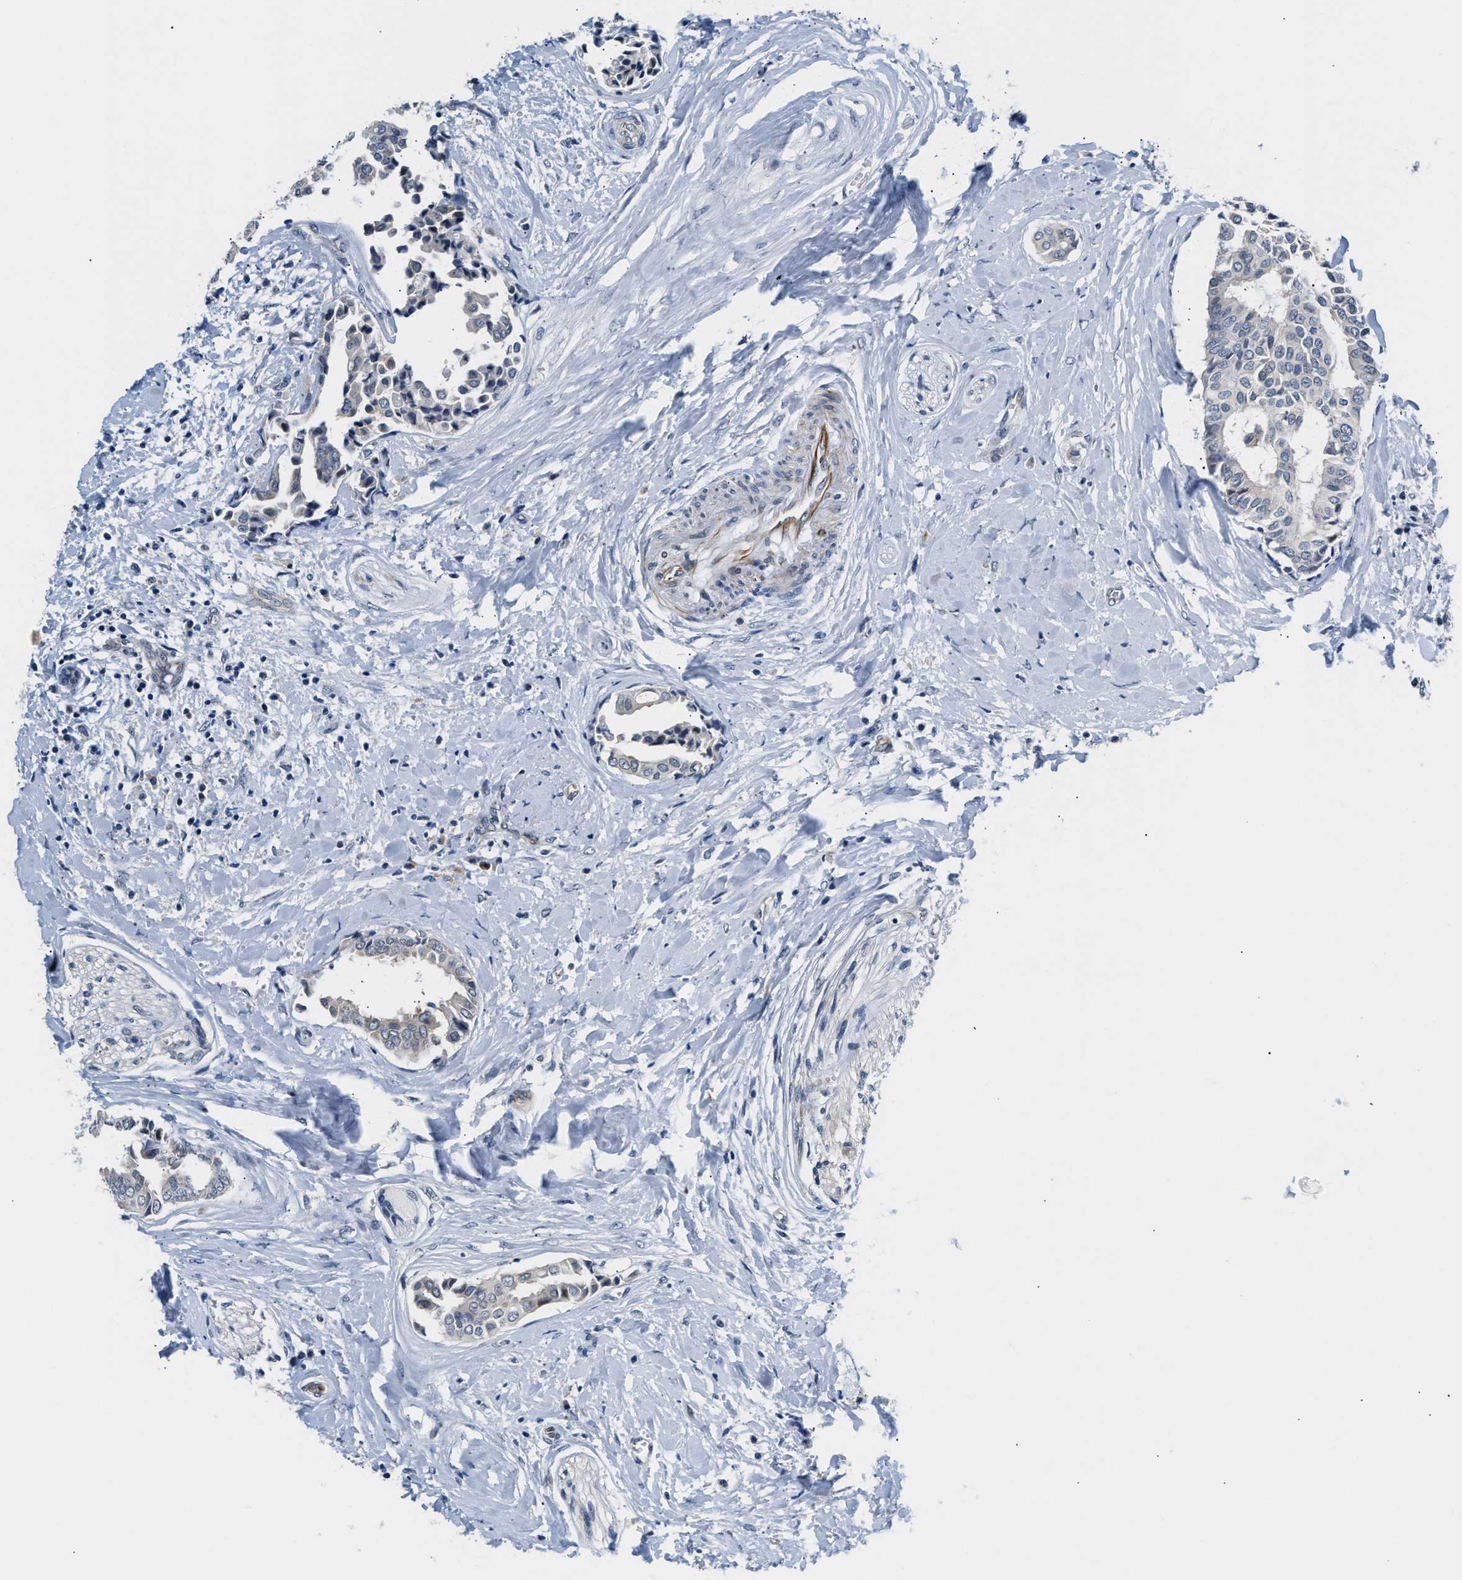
{"staining": {"intensity": "negative", "quantity": "none", "location": "none"}, "tissue": "head and neck cancer", "cell_type": "Tumor cells", "image_type": "cancer", "snomed": [{"axis": "morphology", "description": "Adenocarcinoma, NOS"}, {"axis": "topography", "description": "Salivary gland"}, {"axis": "topography", "description": "Head-Neck"}], "caption": "DAB (3,3'-diaminobenzidine) immunohistochemical staining of adenocarcinoma (head and neck) demonstrates no significant staining in tumor cells.", "gene": "PPM1H", "patient": {"sex": "female", "age": 59}}